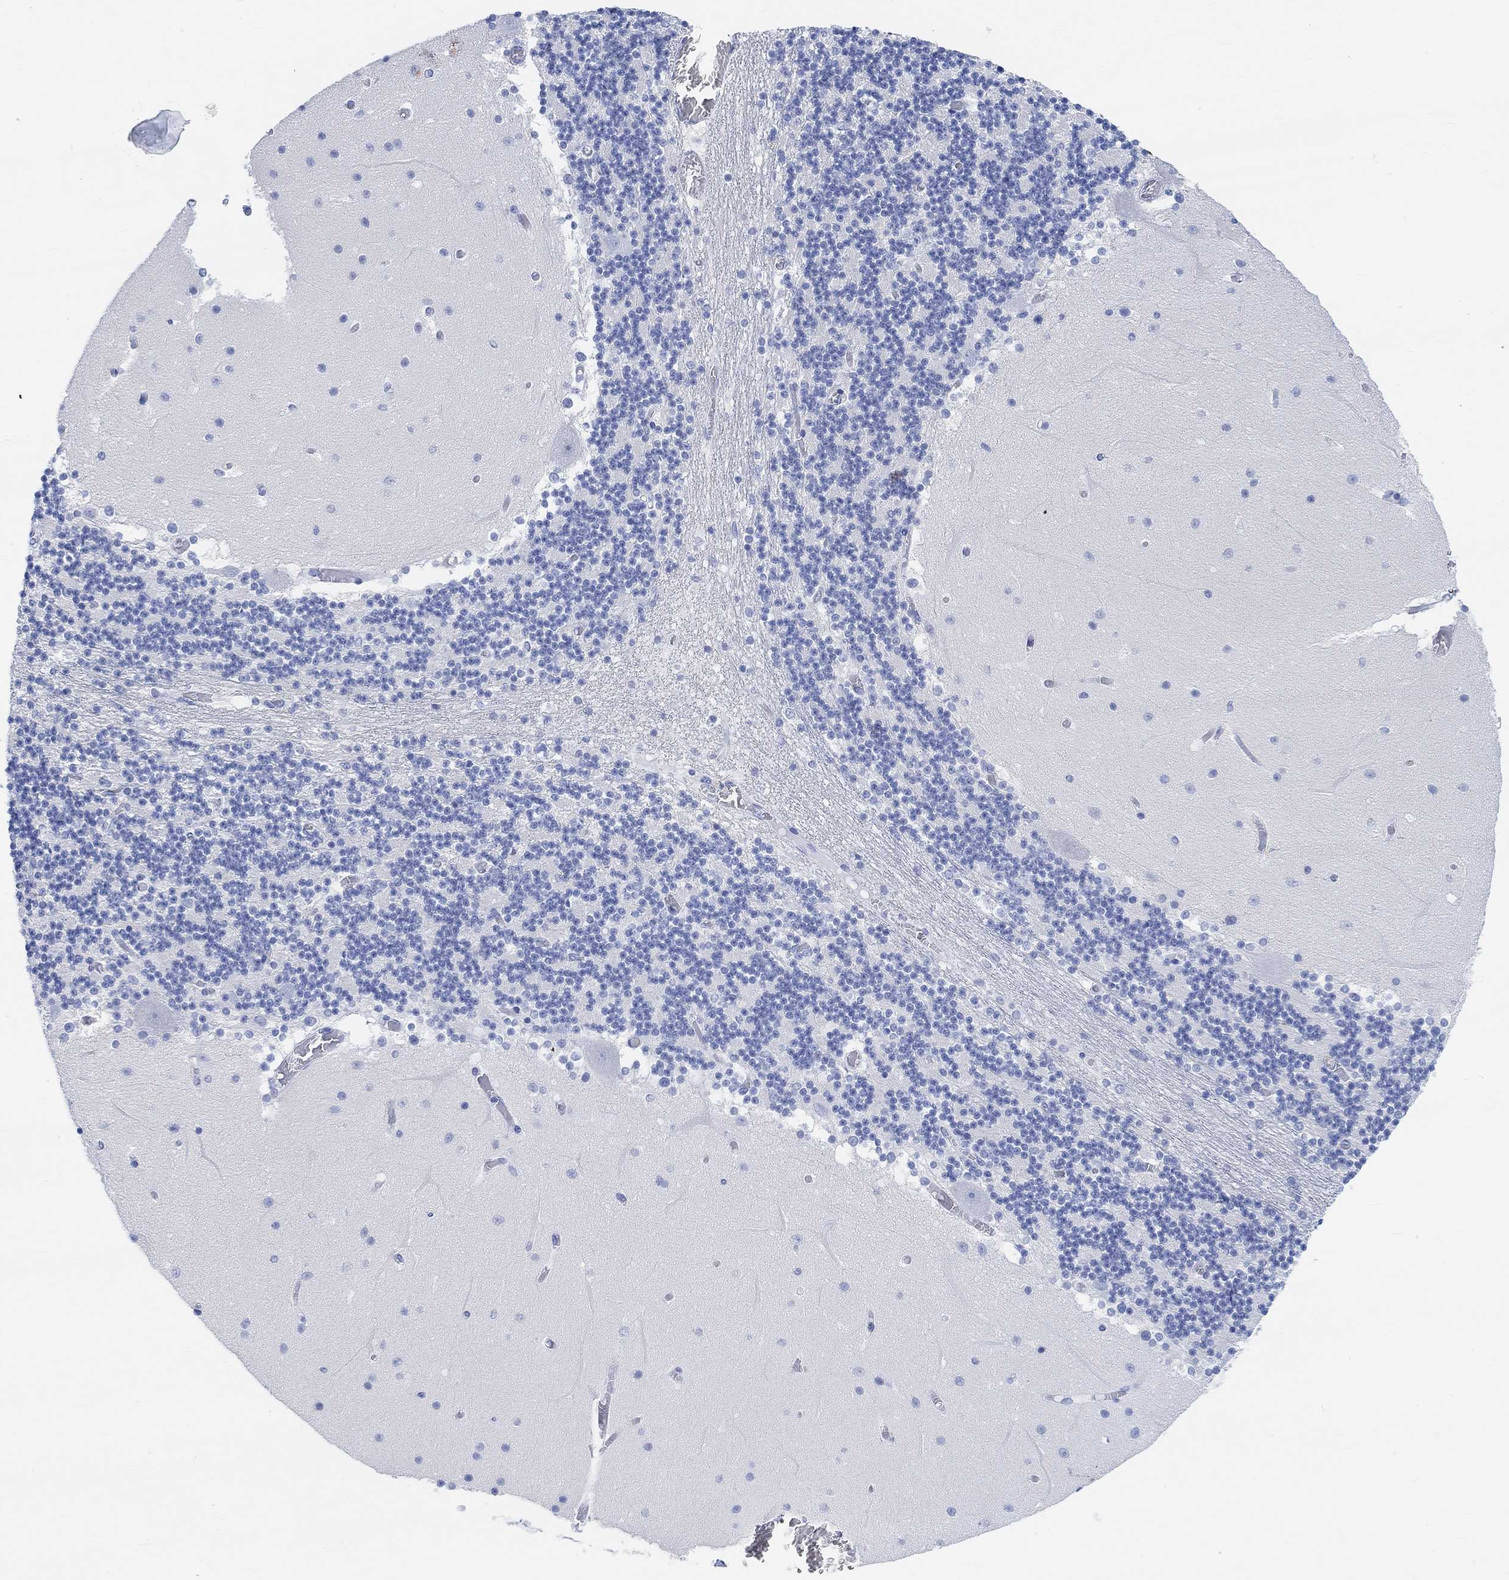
{"staining": {"intensity": "negative", "quantity": "none", "location": "none"}, "tissue": "cerebellum", "cell_type": "Cells in granular layer", "image_type": "normal", "snomed": [{"axis": "morphology", "description": "Normal tissue, NOS"}, {"axis": "topography", "description": "Cerebellum"}], "caption": "Immunohistochemistry of normal cerebellum reveals no staining in cells in granular layer. (DAB (3,3'-diaminobenzidine) immunohistochemistry (IHC), high magnification).", "gene": "ENO4", "patient": {"sex": "female", "age": 28}}